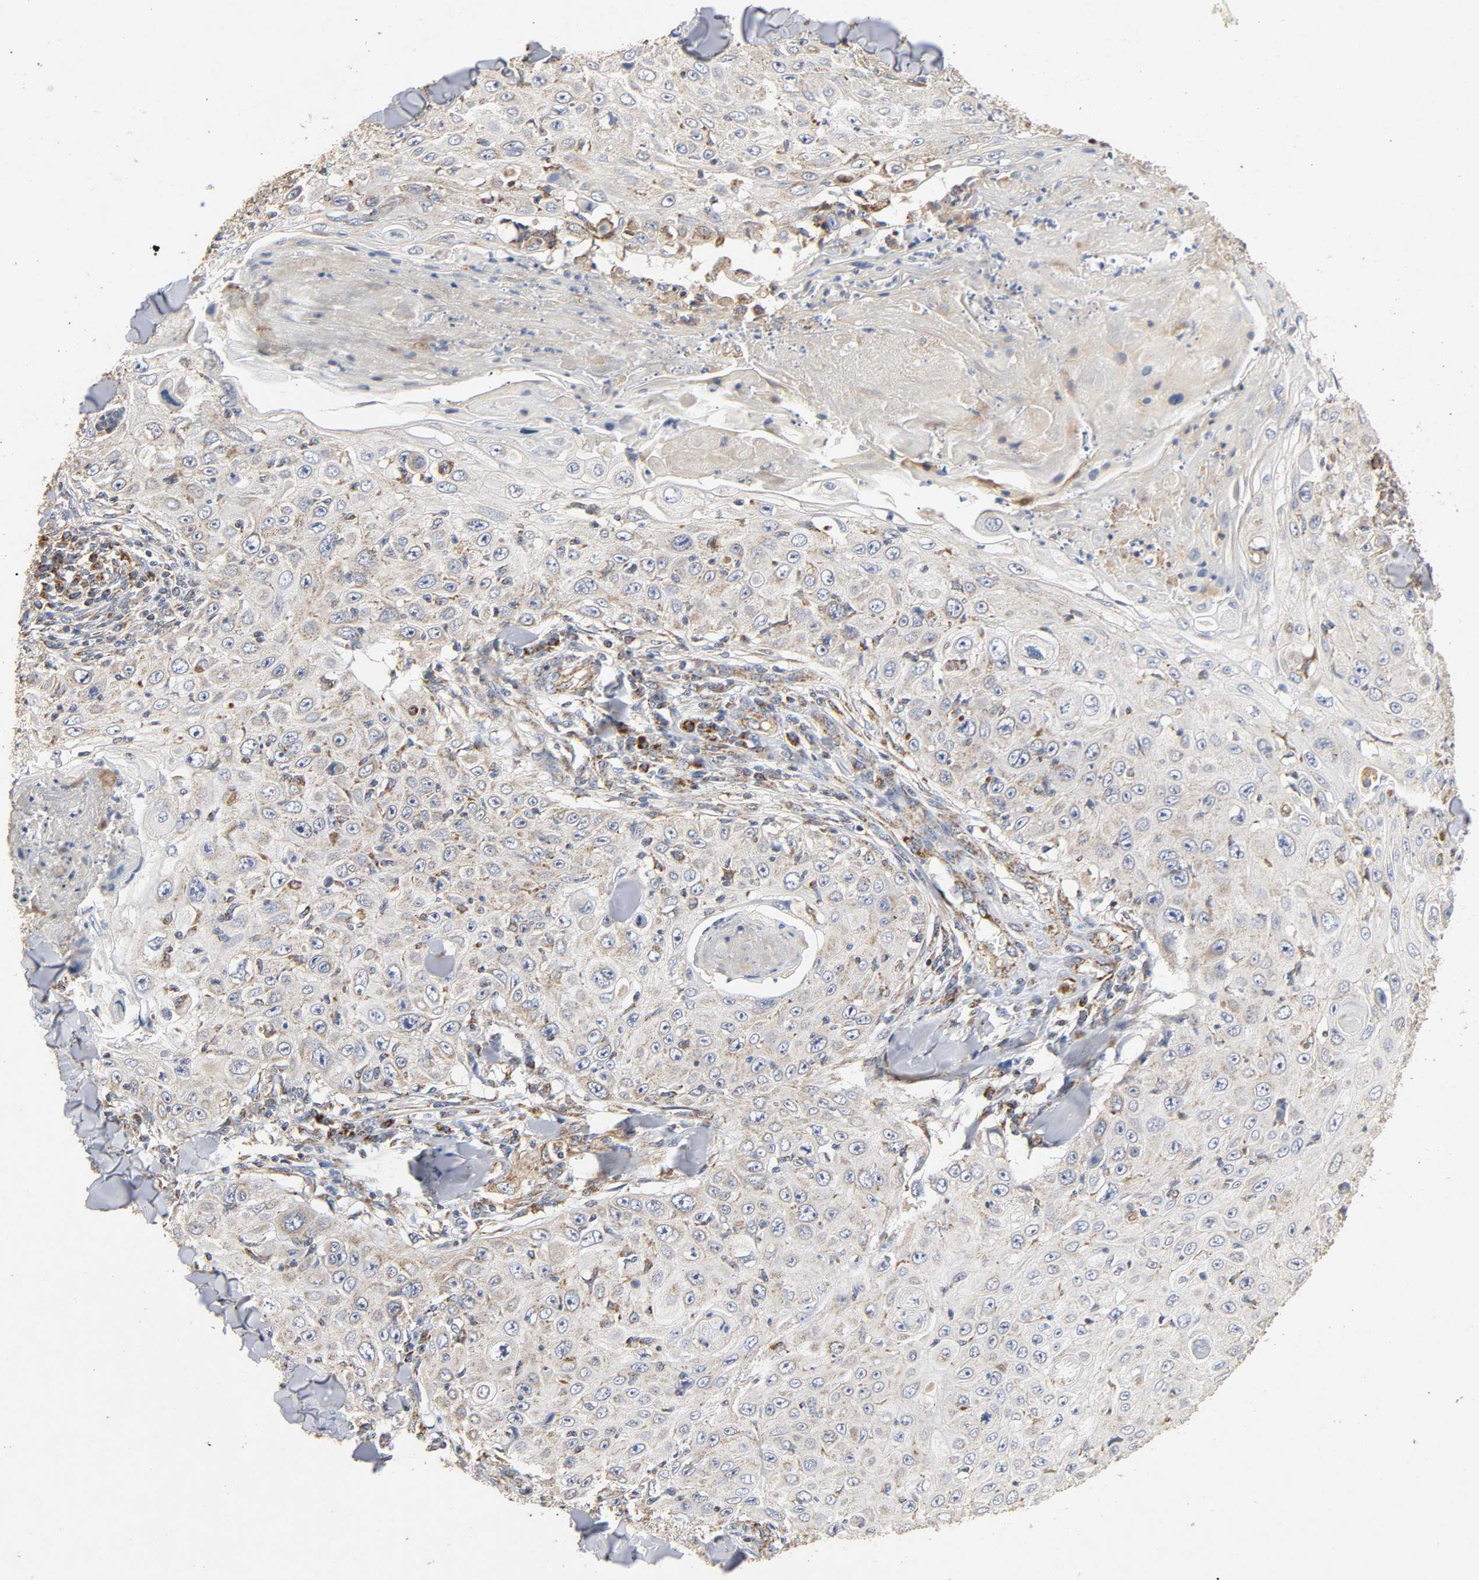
{"staining": {"intensity": "moderate", "quantity": "<25%", "location": "cytoplasmic/membranous"}, "tissue": "skin cancer", "cell_type": "Tumor cells", "image_type": "cancer", "snomed": [{"axis": "morphology", "description": "Squamous cell carcinoma, NOS"}, {"axis": "topography", "description": "Skin"}], "caption": "Protein expression analysis of human squamous cell carcinoma (skin) reveals moderate cytoplasmic/membranous staining in about <25% of tumor cells.", "gene": "NDUFS3", "patient": {"sex": "male", "age": 86}}